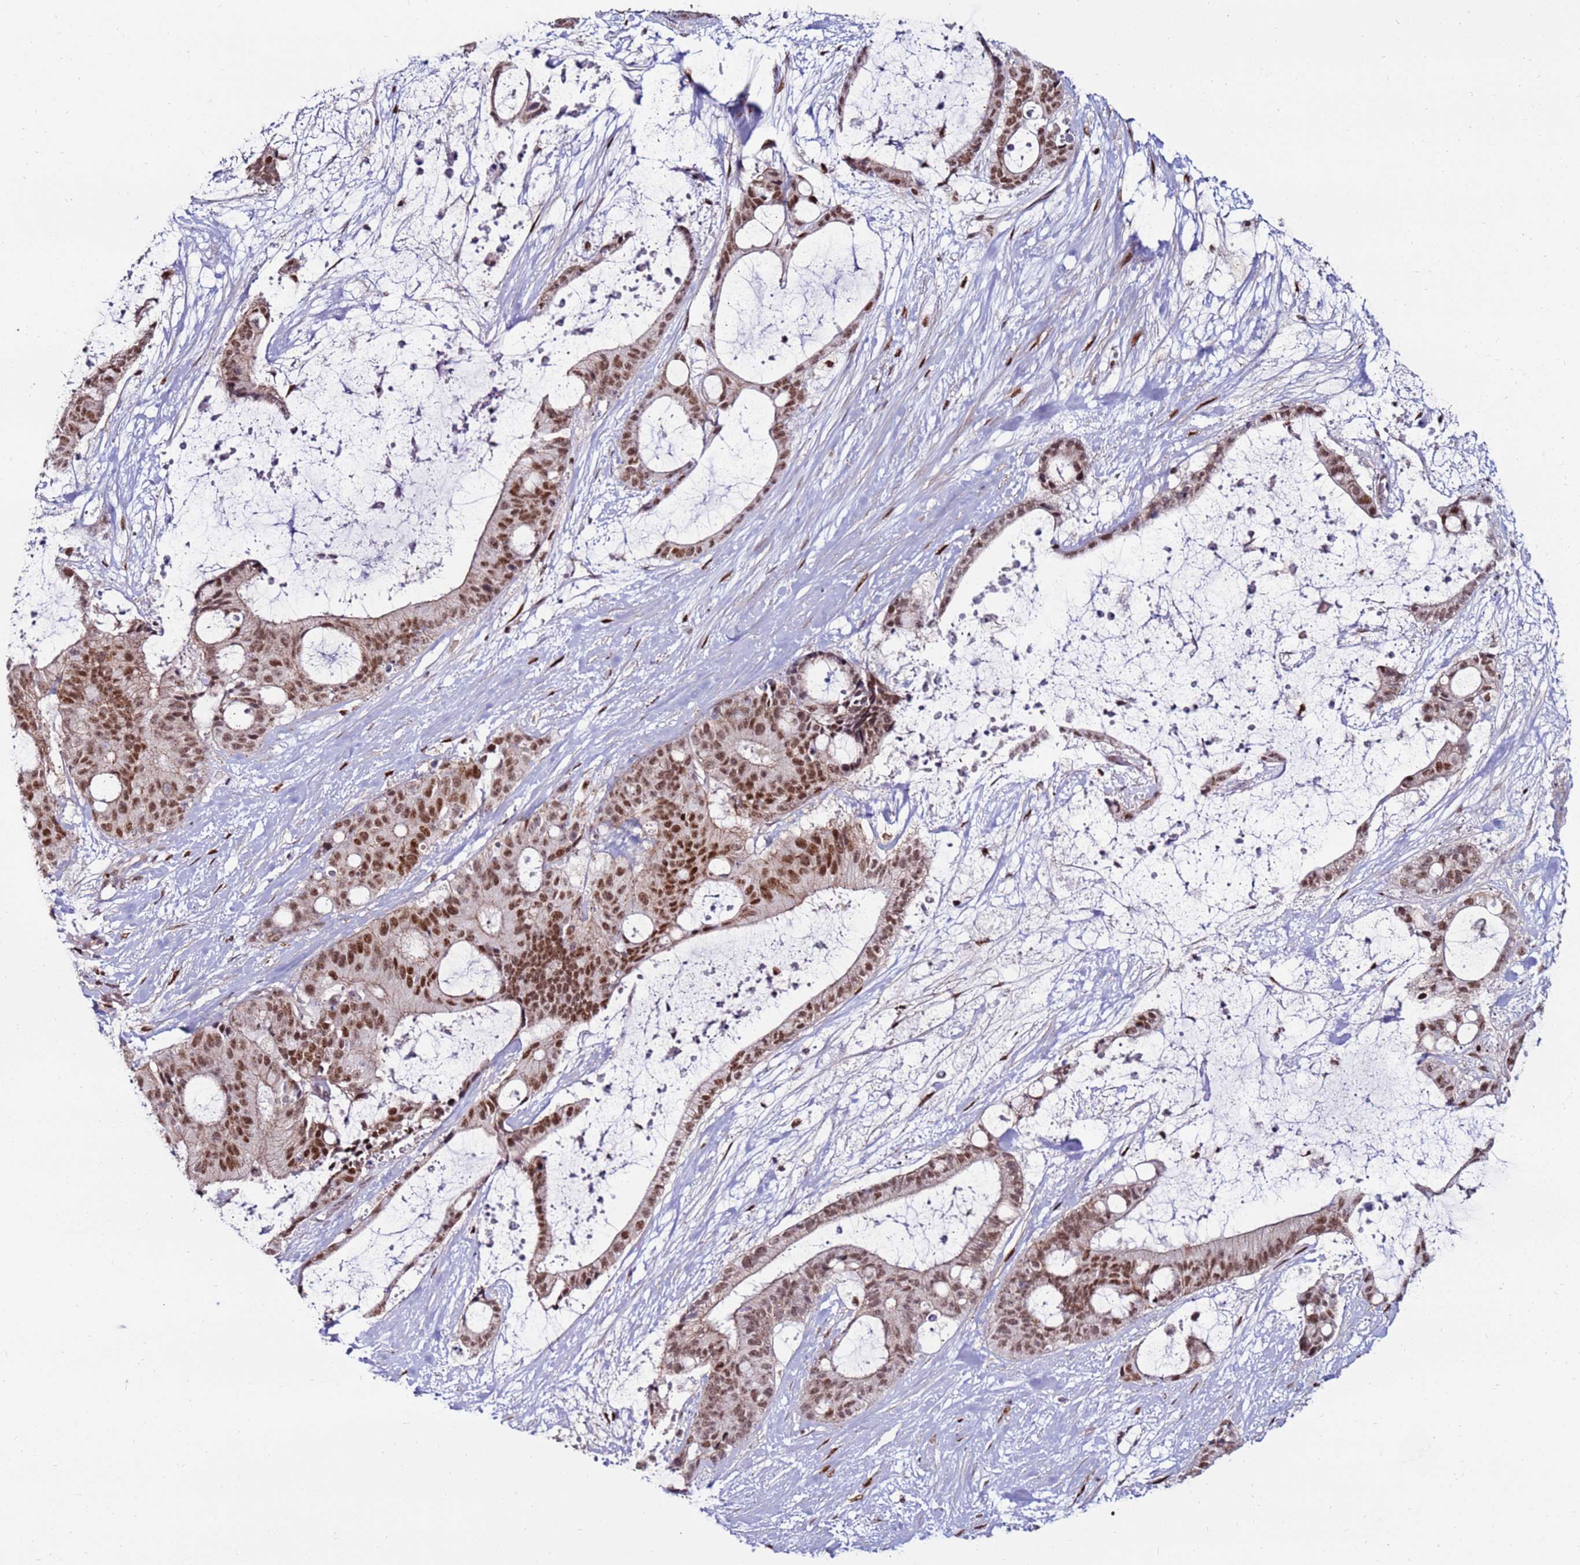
{"staining": {"intensity": "moderate", "quantity": ">75%", "location": "nuclear"}, "tissue": "liver cancer", "cell_type": "Tumor cells", "image_type": "cancer", "snomed": [{"axis": "morphology", "description": "Normal tissue, NOS"}, {"axis": "morphology", "description": "Cholangiocarcinoma"}, {"axis": "topography", "description": "Liver"}, {"axis": "topography", "description": "Peripheral nerve tissue"}], "caption": "IHC image of human liver cancer stained for a protein (brown), which displays medium levels of moderate nuclear positivity in about >75% of tumor cells.", "gene": "KPNA4", "patient": {"sex": "female", "age": 73}}